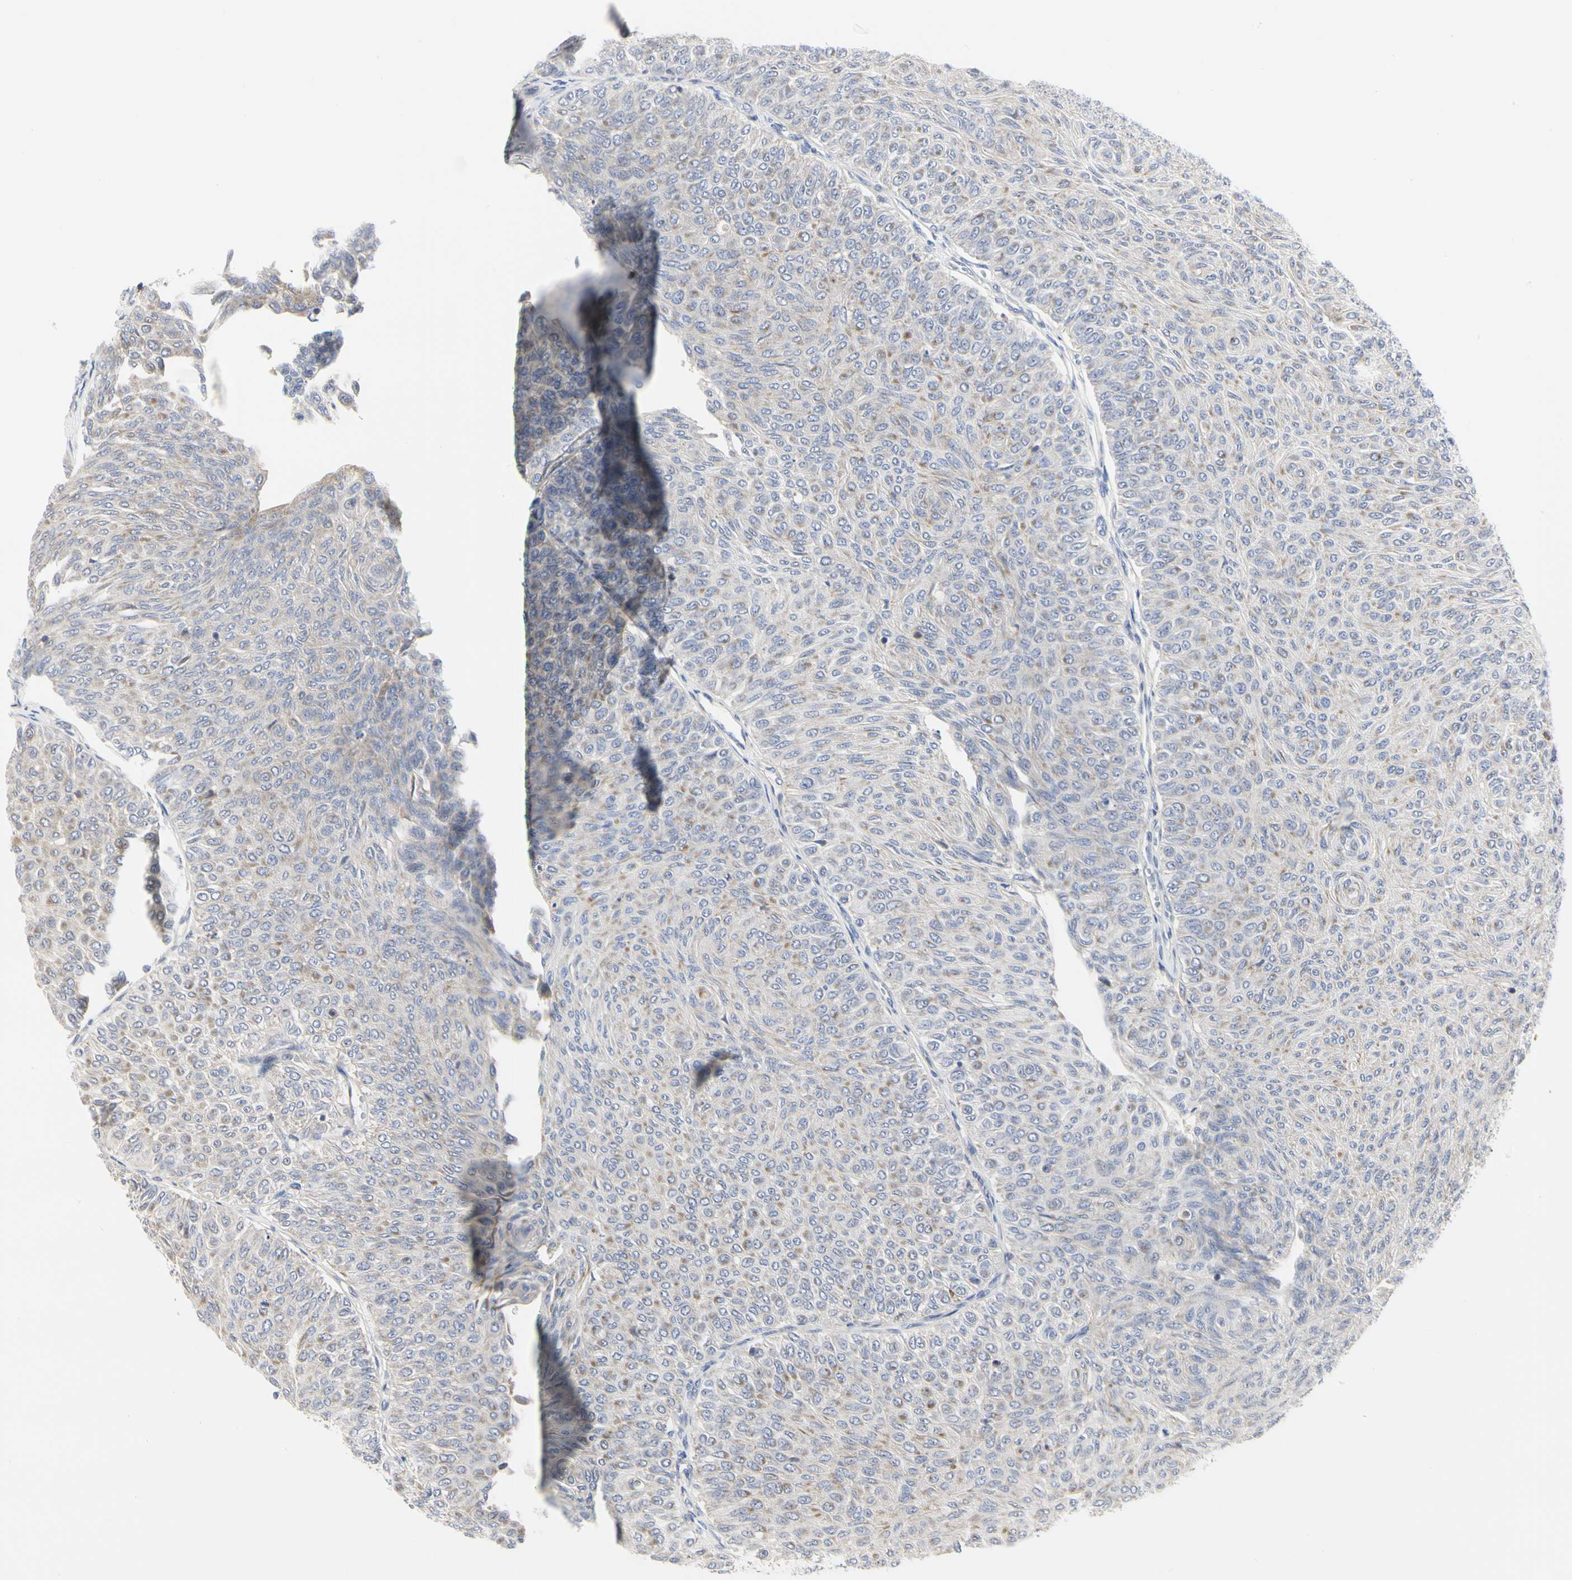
{"staining": {"intensity": "weak", "quantity": "25%-75%", "location": "cytoplasmic/membranous"}, "tissue": "urothelial cancer", "cell_type": "Tumor cells", "image_type": "cancer", "snomed": [{"axis": "morphology", "description": "Urothelial carcinoma, Low grade"}, {"axis": "topography", "description": "Urinary bladder"}], "caption": "This photomicrograph exhibits immunohistochemistry (IHC) staining of urothelial cancer, with low weak cytoplasmic/membranous positivity in approximately 25%-75% of tumor cells.", "gene": "SHANK2", "patient": {"sex": "male", "age": 78}}